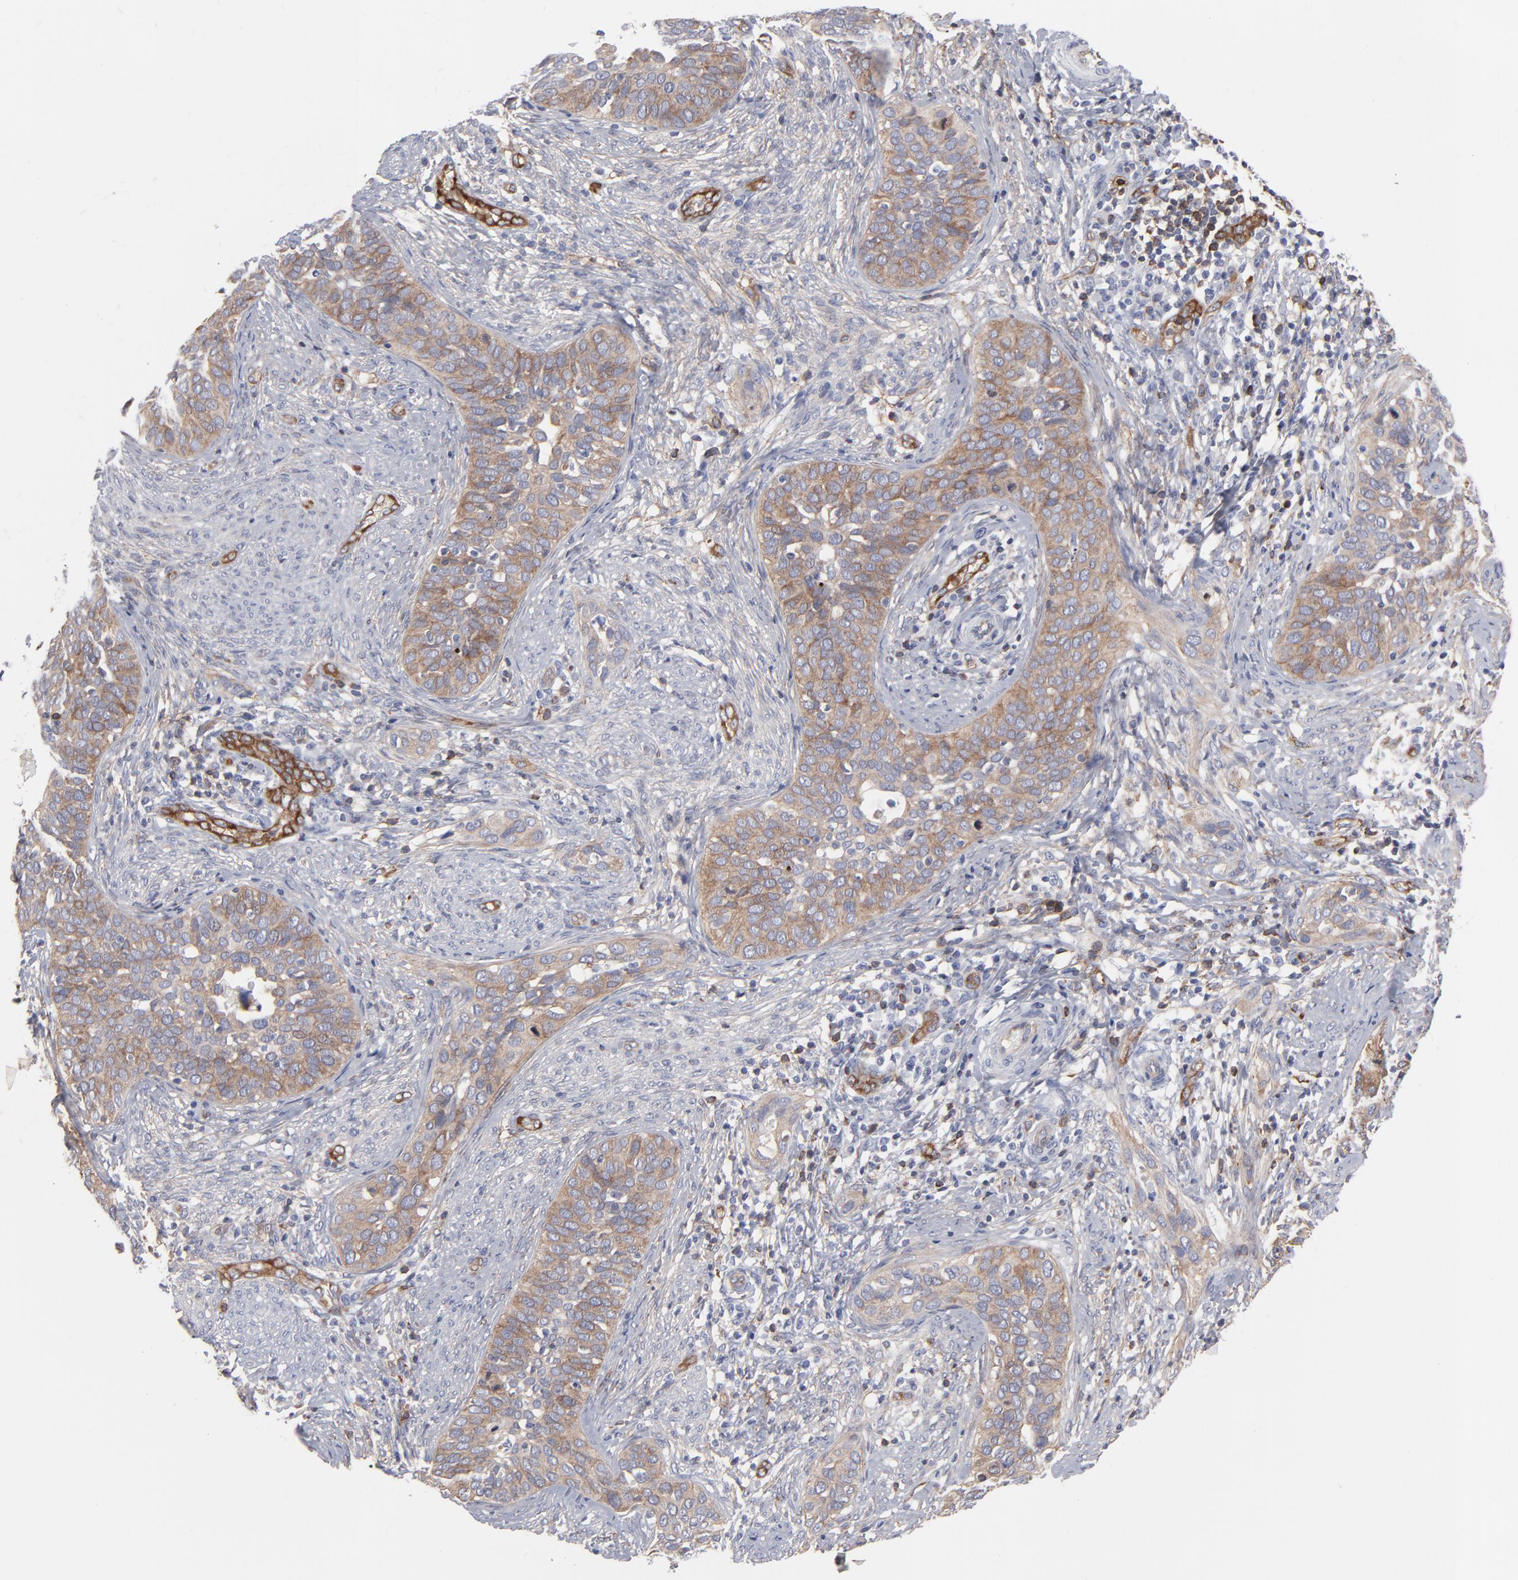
{"staining": {"intensity": "weak", "quantity": ">75%", "location": "cytoplasmic/membranous"}, "tissue": "cervical cancer", "cell_type": "Tumor cells", "image_type": "cancer", "snomed": [{"axis": "morphology", "description": "Squamous cell carcinoma, NOS"}, {"axis": "topography", "description": "Cervix"}], "caption": "Cervical cancer stained with a brown dye shows weak cytoplasmic/membranous positive expression in approximately >75% of tumor cells.", "gene": "PXN", "patient": {"sex": "female", "age": 31}}